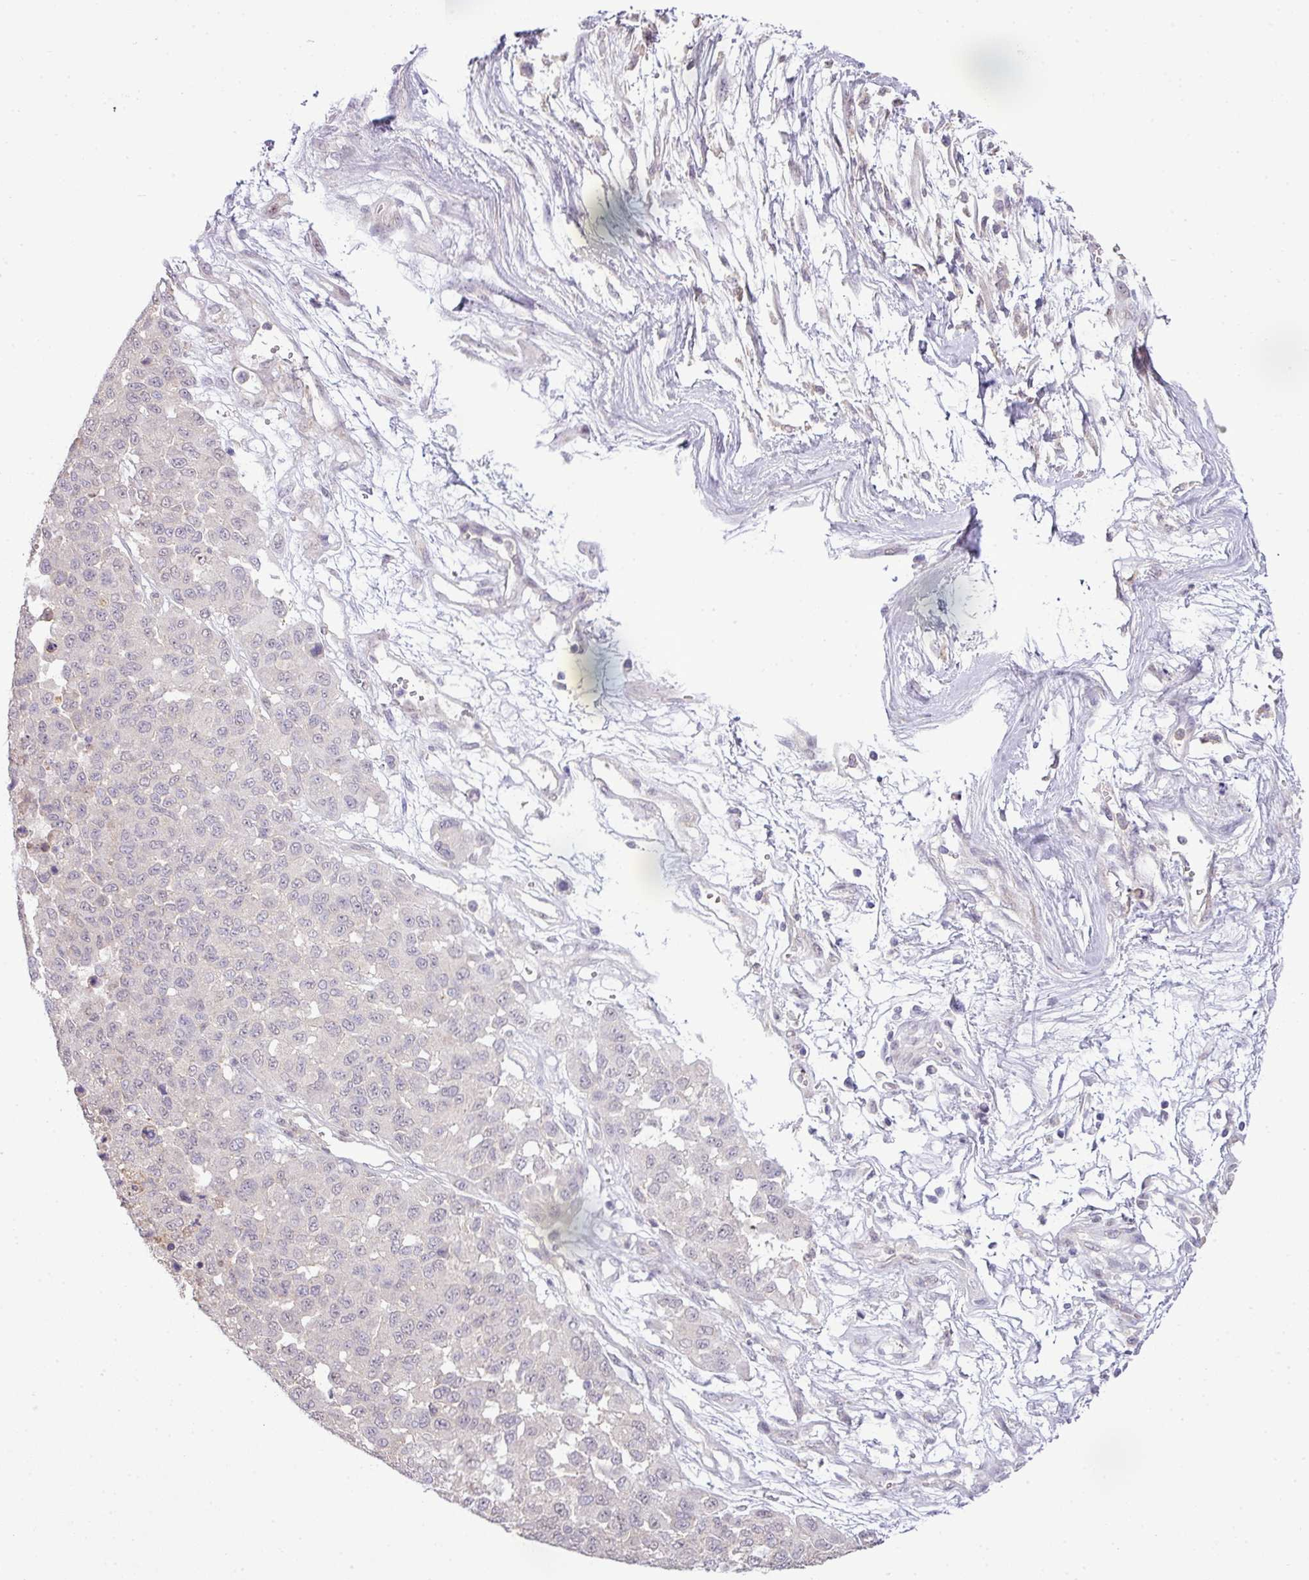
{"staining": {"intensity": "negative", "quantity": "none", "location": "none"}, "tissue": "melanoma", "cell_type": "Tumor cells", "image_type": "cancer", "snomed": [{"axis": "morphology", "description": "Malignant melanoma, NOS"}, {"axis": "topography", "description": "Skin"}], "caption": "High power microscopy image of an immunohistochemistry histopathology image of malignant melanoma, revealing no significant expression in tumor cells.", "gene": "TPRA1", "patient": {"sex": "male", "age": 62}}